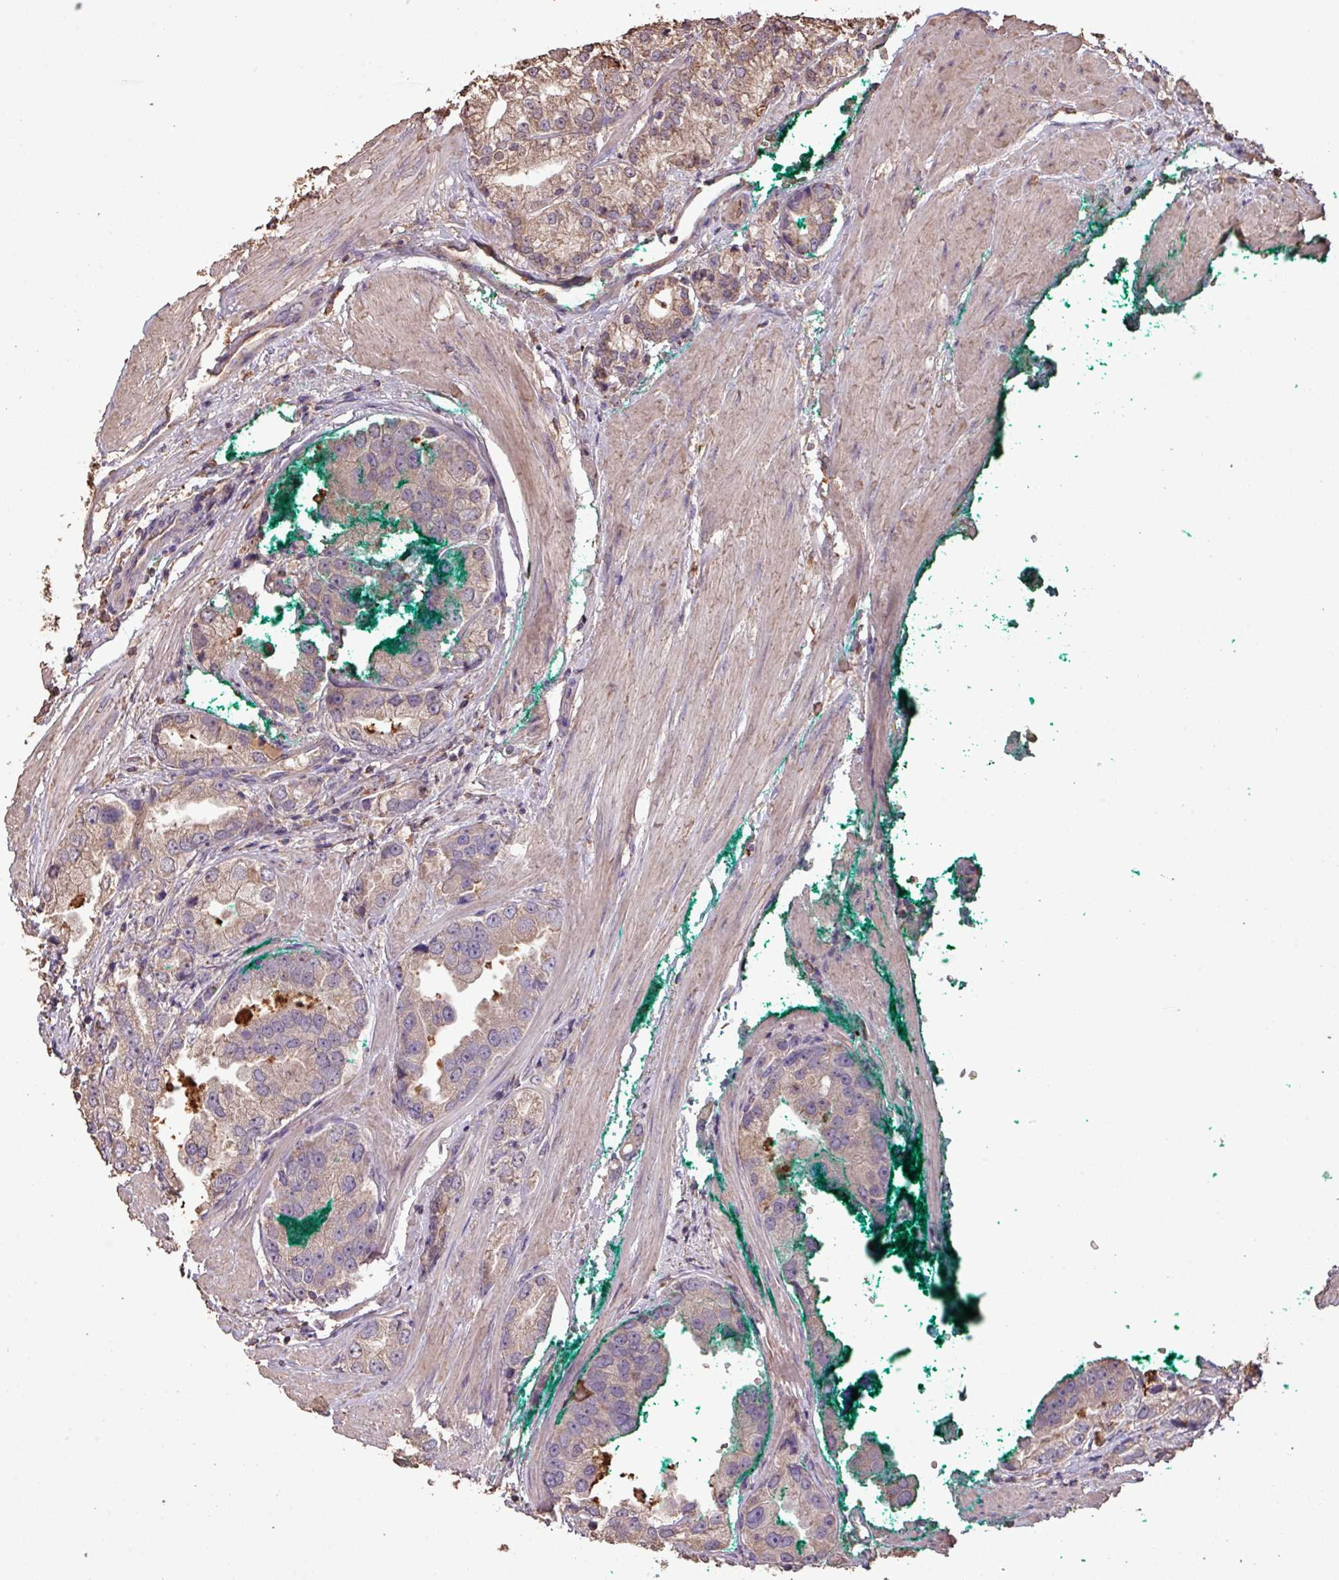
{"staining": {"intensity": "weak", "quantity": "25%-75%", "location": "cytoplasmic/membranous"}, "tissue": "prostate cancer", "cell_type": "Tumor cells", "image_type": "cancer", "snomed": [{"axis": "morphology", "description": "Adenocarcinoma, High grade"}, {"axis": "topography", "description": "Prostate"}], "caption": "Tumor cells display low levels of weak cytoplasmic/membranous staining in about 25%-75% of cells in prostate cancer. The staining was performed using DAB, with brown indicating positive protein expression. Nuclei are stained blue with hematoxylin.", "gene": "CAMK2B", "patient": {"sex": "male", "age": 50}}